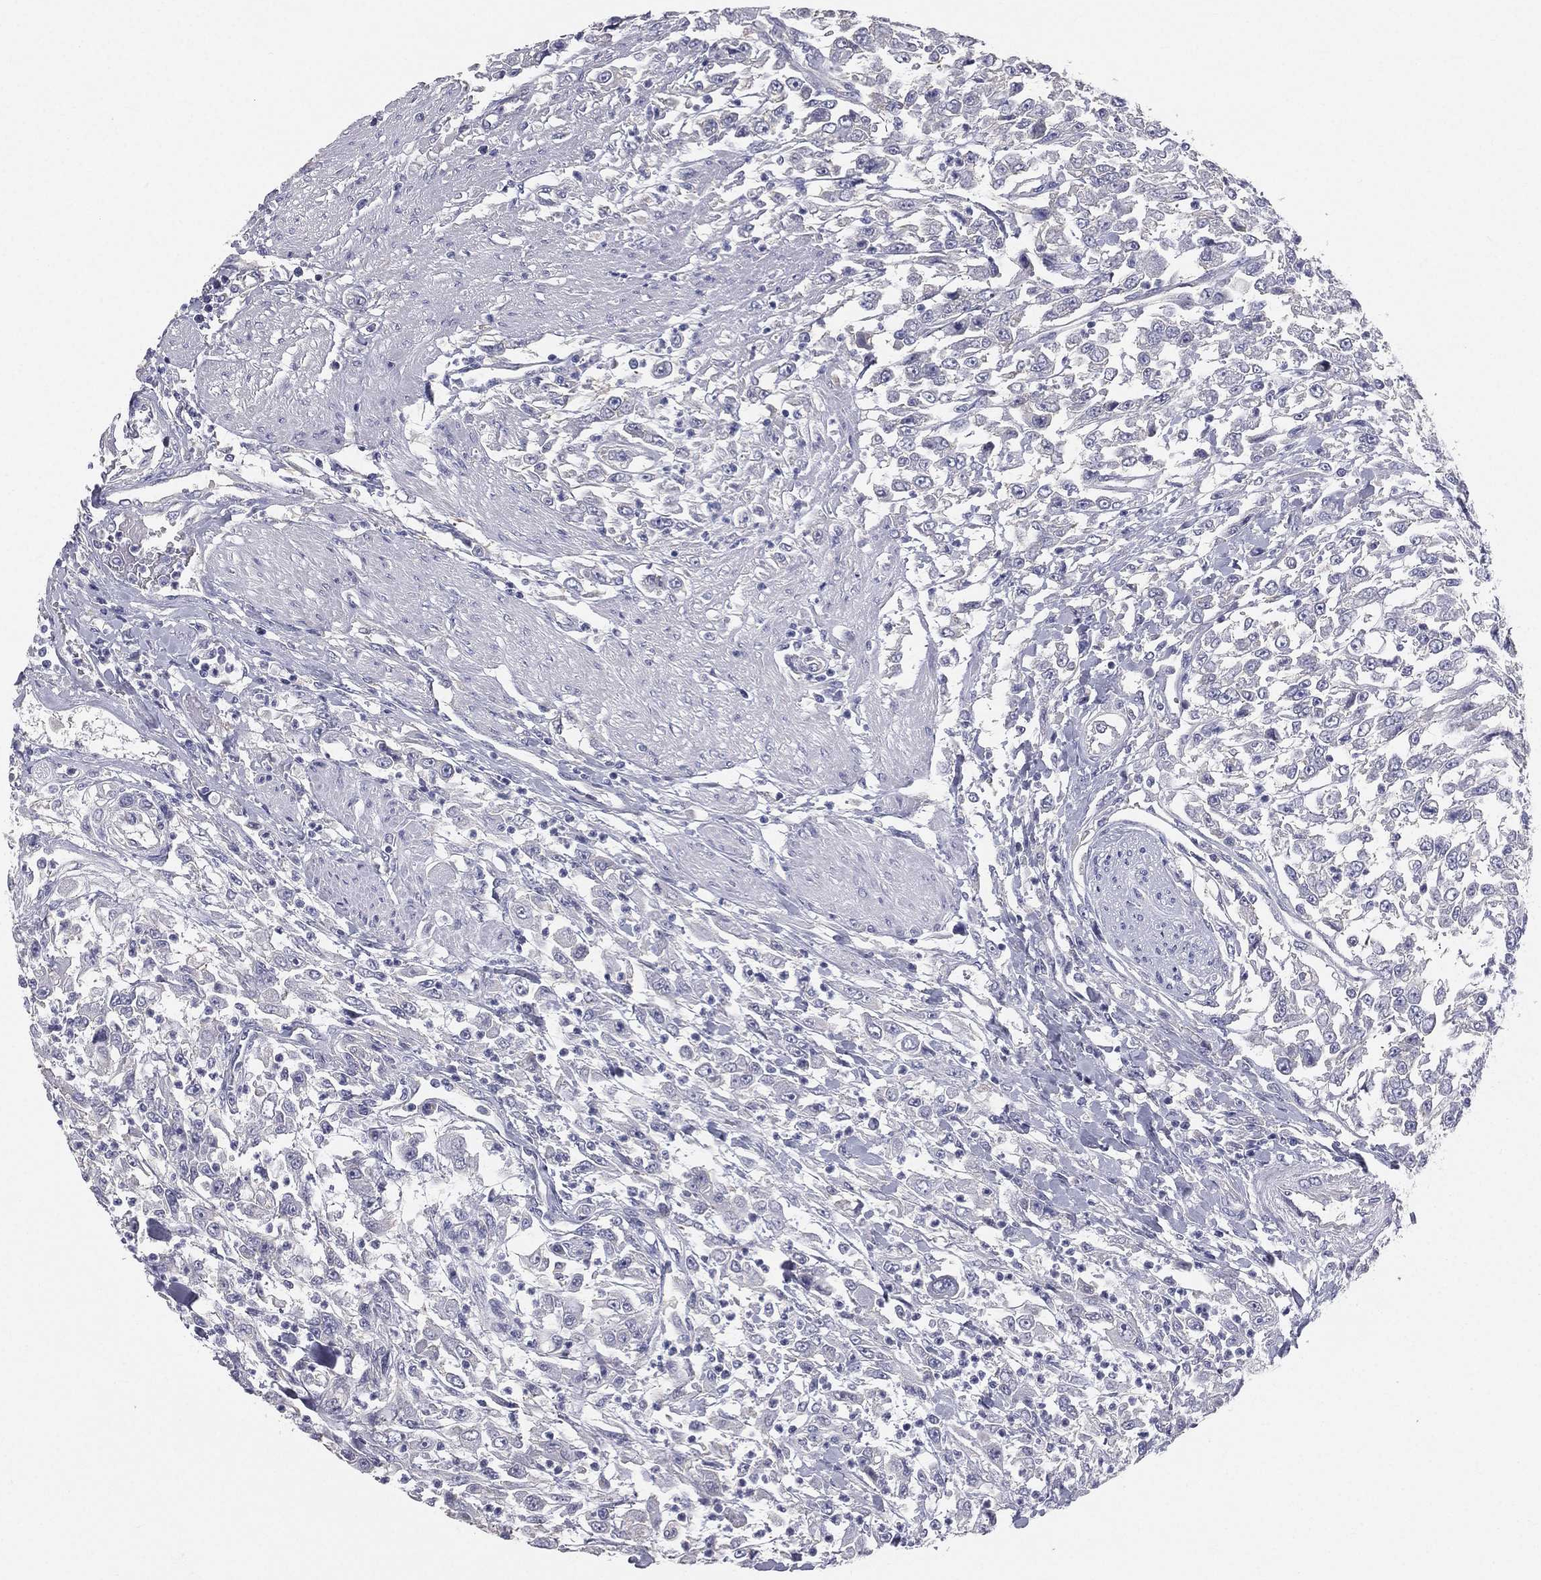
{"staining": {"intensity": "negative", "quantity": "none", "location": "none"}, "tissue": "urothelial cancer", "cell_type": "Tumor cells", "image_type": "cancer", "snomed": [{"axis": "morphology", "description": "Urothelial carcinoma, High grade"}, {"axis": "topography", "description": "Urinary bladder"}], "caption": "This is an immunohistochemistry (IHC) histopathology image of urothelial cancer. There is no expression in tumor cells.", "gene": "MUC13", "patient": {"sex": "male", "age": 46}}